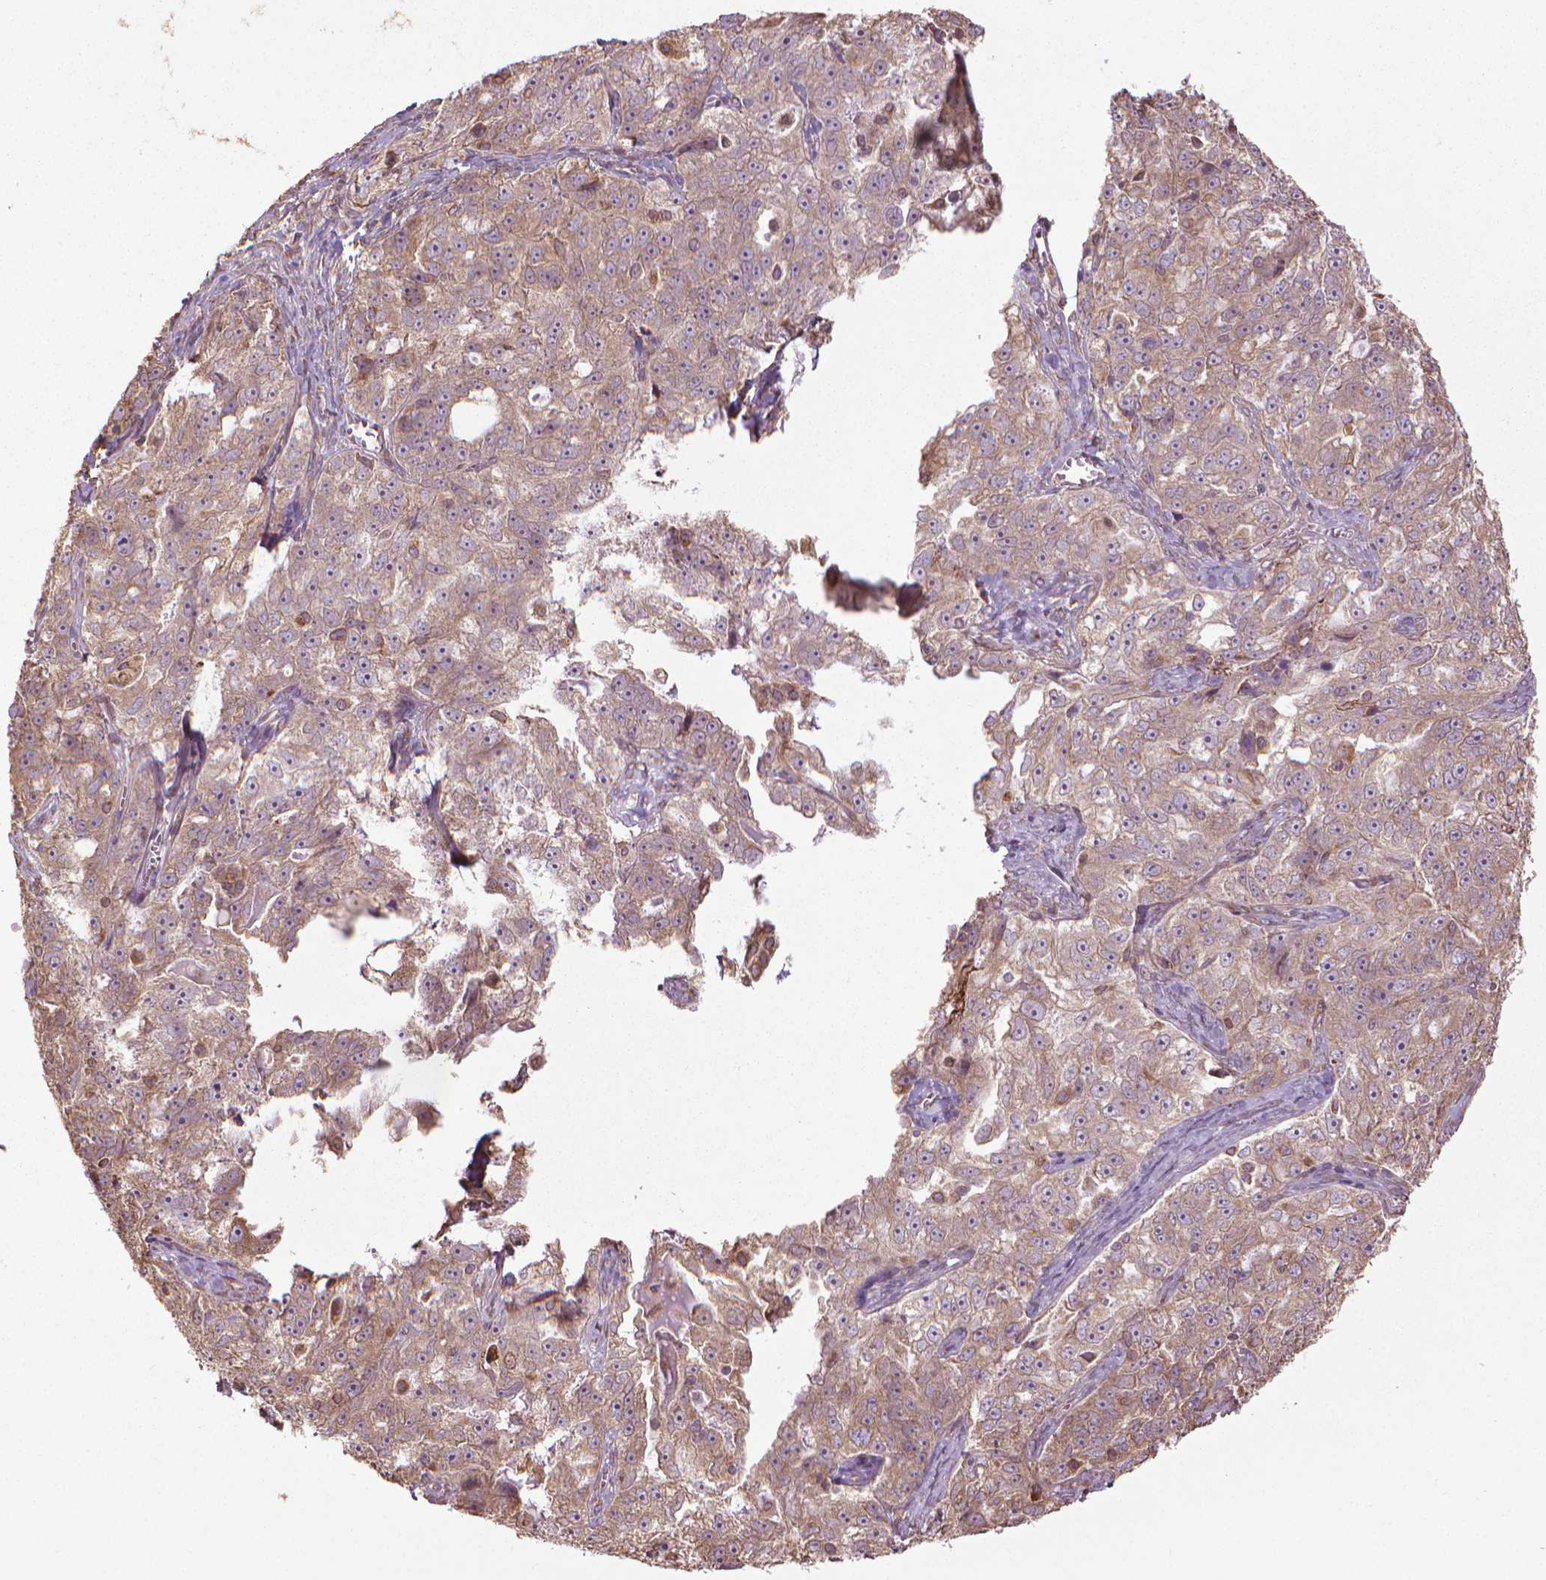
{"staining": {"intensity": "weak", "quantity": ">75%", "location": "cytoplasmic/membranous"}, "tissue": "ovarian cancer", "cell_type": "Tumor cells", "image_type": "cancer", "snomed": [{"axis": "morphology", "description": "Cystadenocarcinoma, serous, NOS"}, {"axis": "topography", "description": "Ovary"}], "caption": "About >75% of tumor cells in ovarian serous cystadenocarcinoma show weak cytoplasmic/membranous protein expression as visualized by brown immunohistochemical staining.", "gene": "GAS1", "patient": {"sex": "female", "age": 51}}